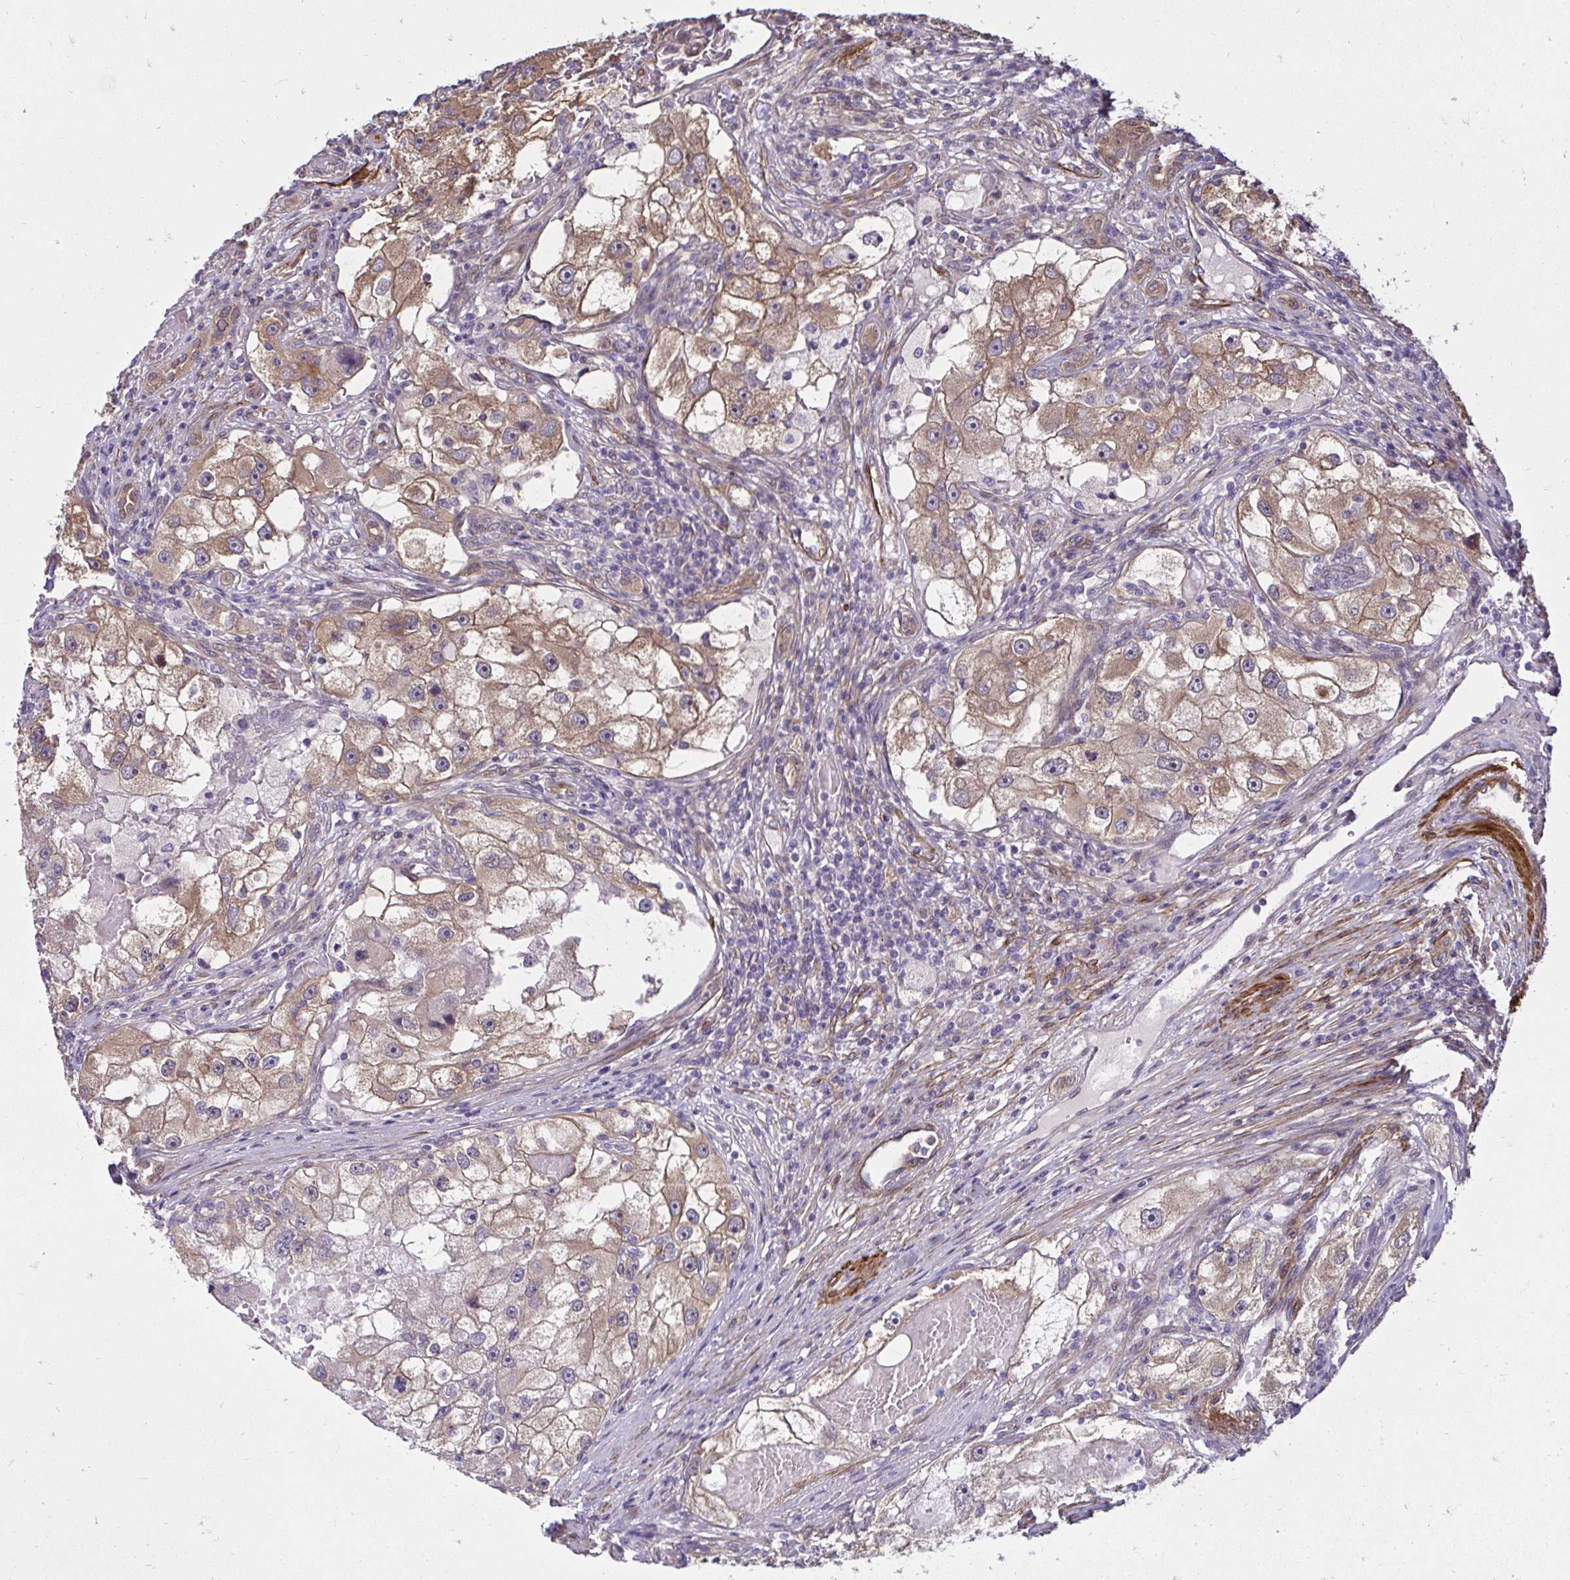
{"staining": {"intensity": "moderate", "quantity": "25%-75%", "location": "cytoplasmic/membranous"}, "tissue": "renal cancer", "cell_type": "Tumor cells", "image_type": "cancer", "snomed": [{"axis": "morphology", "description": "Adenocarcinoma, NOS"}, {"axis": "topography", "description": "Kidney"}], "caption": "Renal cancer stained with immunohistochemistry reveals moderate cytoplasmic/membranous staining in approximately 25%-75% of tumor cells.", "gene": "YAP1", "patient": {"sex": "male", "age": 63}}